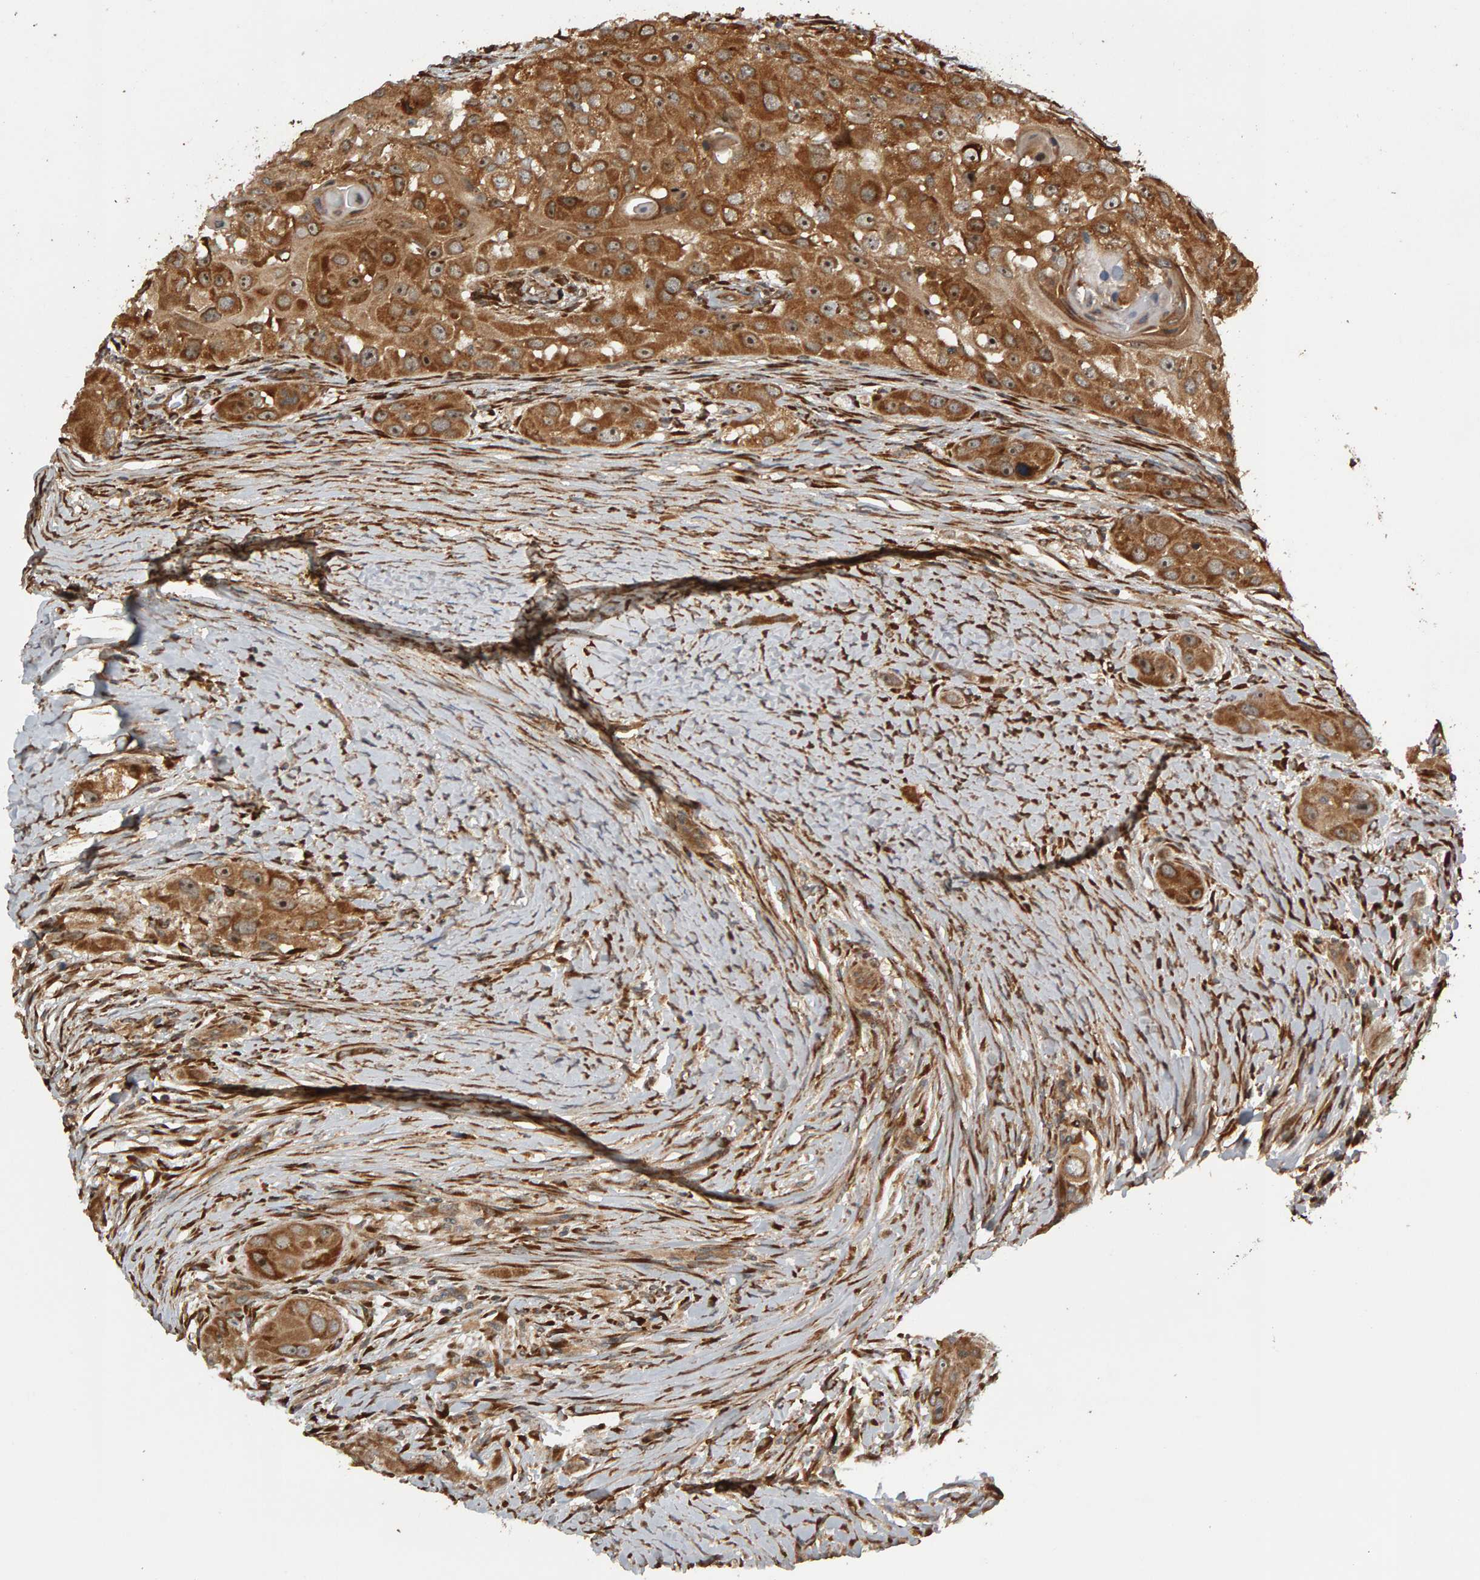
{"staining": {"intensity": "moderate", "quantity": ">75%", "location": "cytoplasmic/membranous,nuclear"}, "tissue": "head and neck cancer", "cell_type": "Tumor cells", "image_type": "cancer", "snomed": [{"axis": "morphology", "description": "Normal tissue, NOS"}, {"axis": "morphology", "description": "Squamous cell carcinoma, NOS"}, {"axis": "topography", "description": "Skeletal muscle"}, {"axis": "topography", "description": "Head-Neck"}], "caption": "Immunohistochemical staining of head and neck squamous cell carcinoma exhibits medium levels of moderate cytoplasmic/membranous and nuclear staining in approximately >75% of tumor cells. The staining was performed using DAB to visualize the protein expression in brown, while the nuclei were stained in blue with hematoxylin (Magnification: 20x).", "gene": "ZFAND1", "patient": {"sex": "male", "age": 51}}